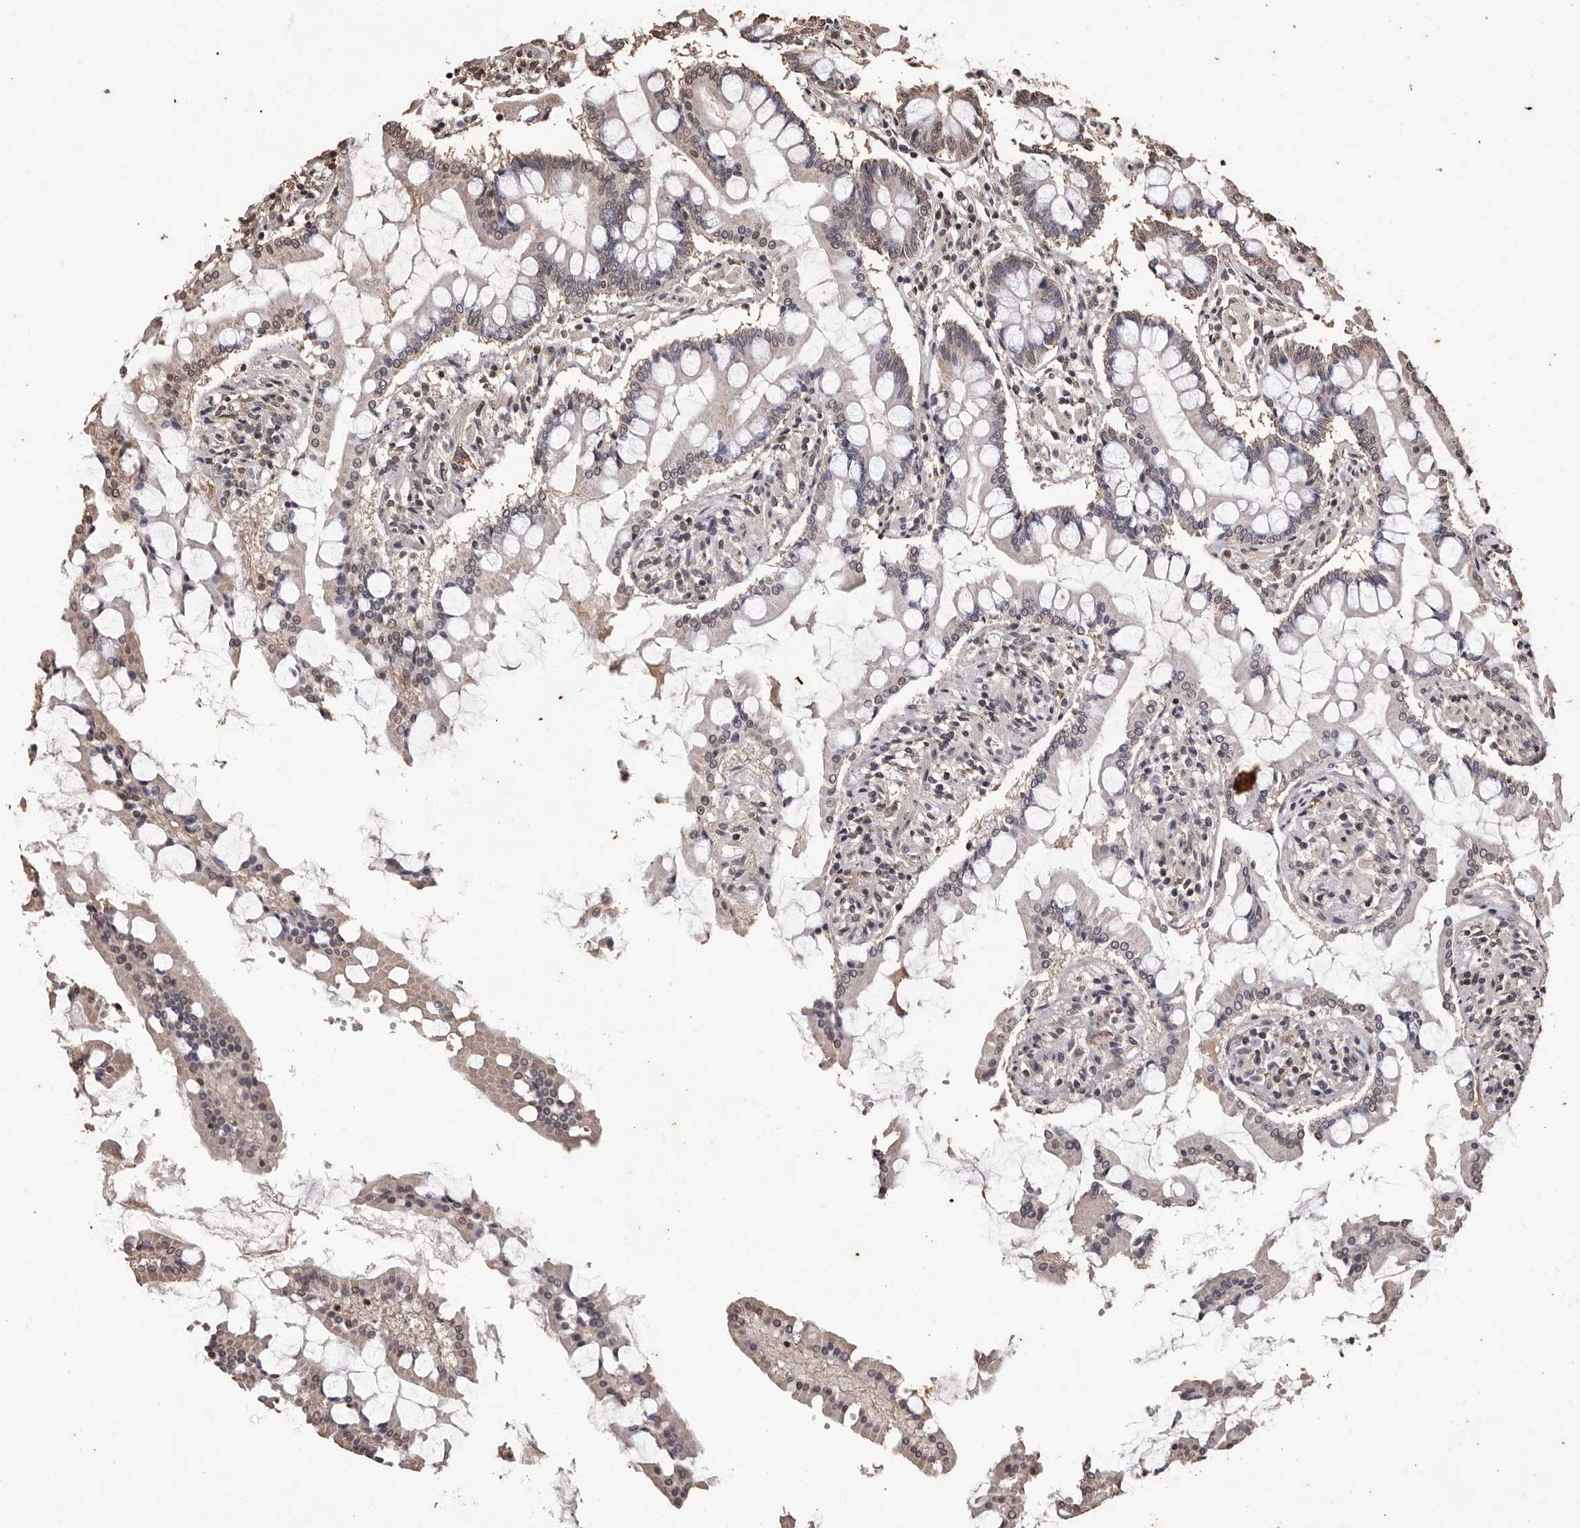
{"staining": {"intensity": "weak", "quantity": "<25%", "location": "cytoplasmic/membranous"}, "tissue": "small intestine", "cell_type": "Glandular cells", "image_type": "normal", "snomed": [{"axis": "morphology", "description": "Normal tissue, NOS"}, {"axis": "topography", "description": "Small intestine"}], "caption": "Glandular cells show no significant staining in benign small intestine. The staining is performed using DAB brown chromogen with nuclei counter-stained in using hematoxylin.", "gene": "NAV1", "patient": {"sex": "male", "age": 41}}